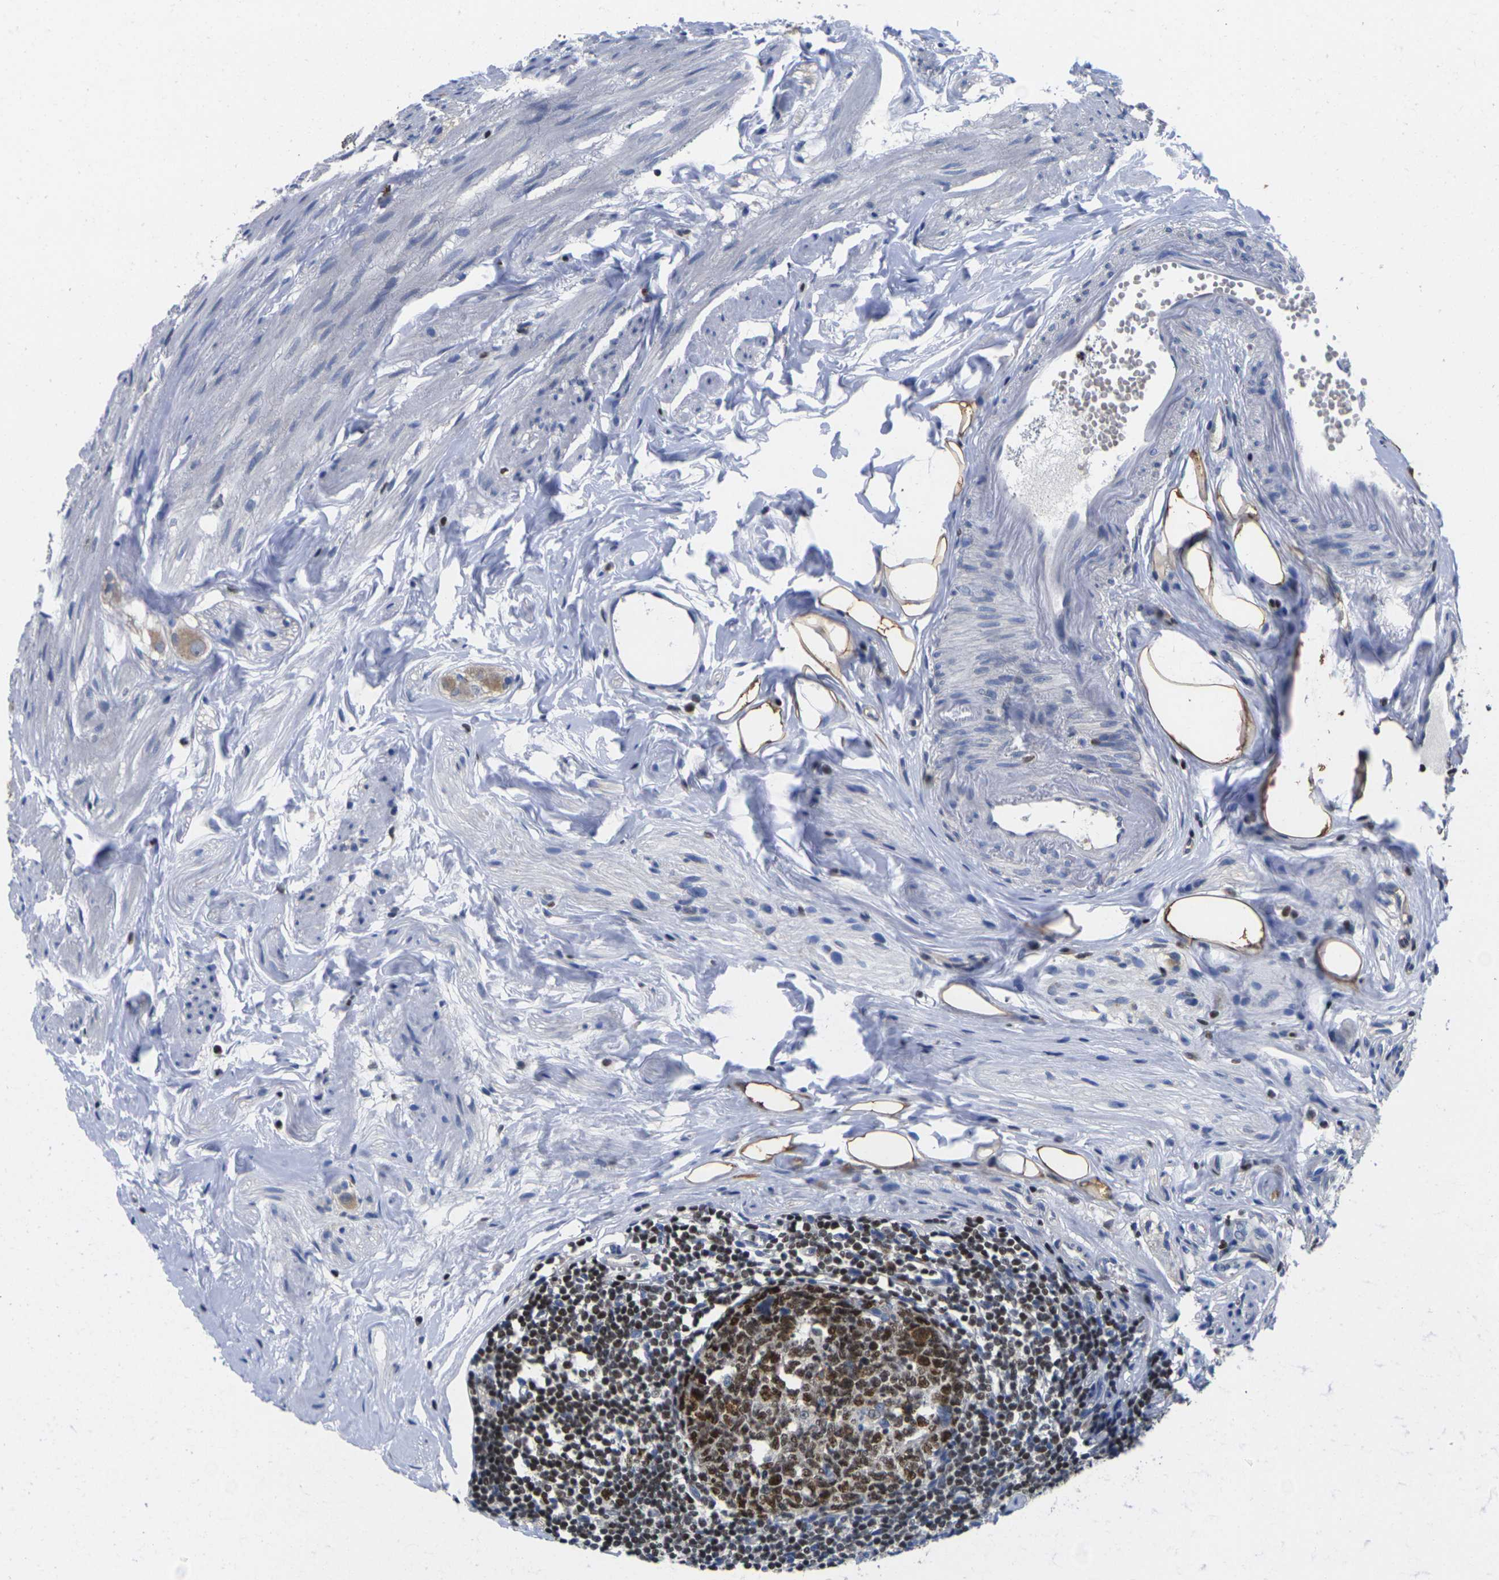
{"staining": {"intensity": "weak", "quantity": ">75%", "location": "cytoplasmic/membranous"}, "tissue": "appendix", "cell_type": "Glandular cells", "image_type": "normal", "snomed": [{"axis": "morphology", "description": "Normal tissue, NOS"}, {"axis": "topography", "description": "Appendix"}], "caption": "A brown stain highlights weak cytoplasmic/membranous expression of a protein in glandular cells of normal appendix. Using DAB (3,3'-diaminobenzidine) (brown) and hematoxylin (blue) stains, captured at high magnification using brightfield microscopy.", "gene": "IKZF1", "patient": {"sex": "female", "age": 77}}